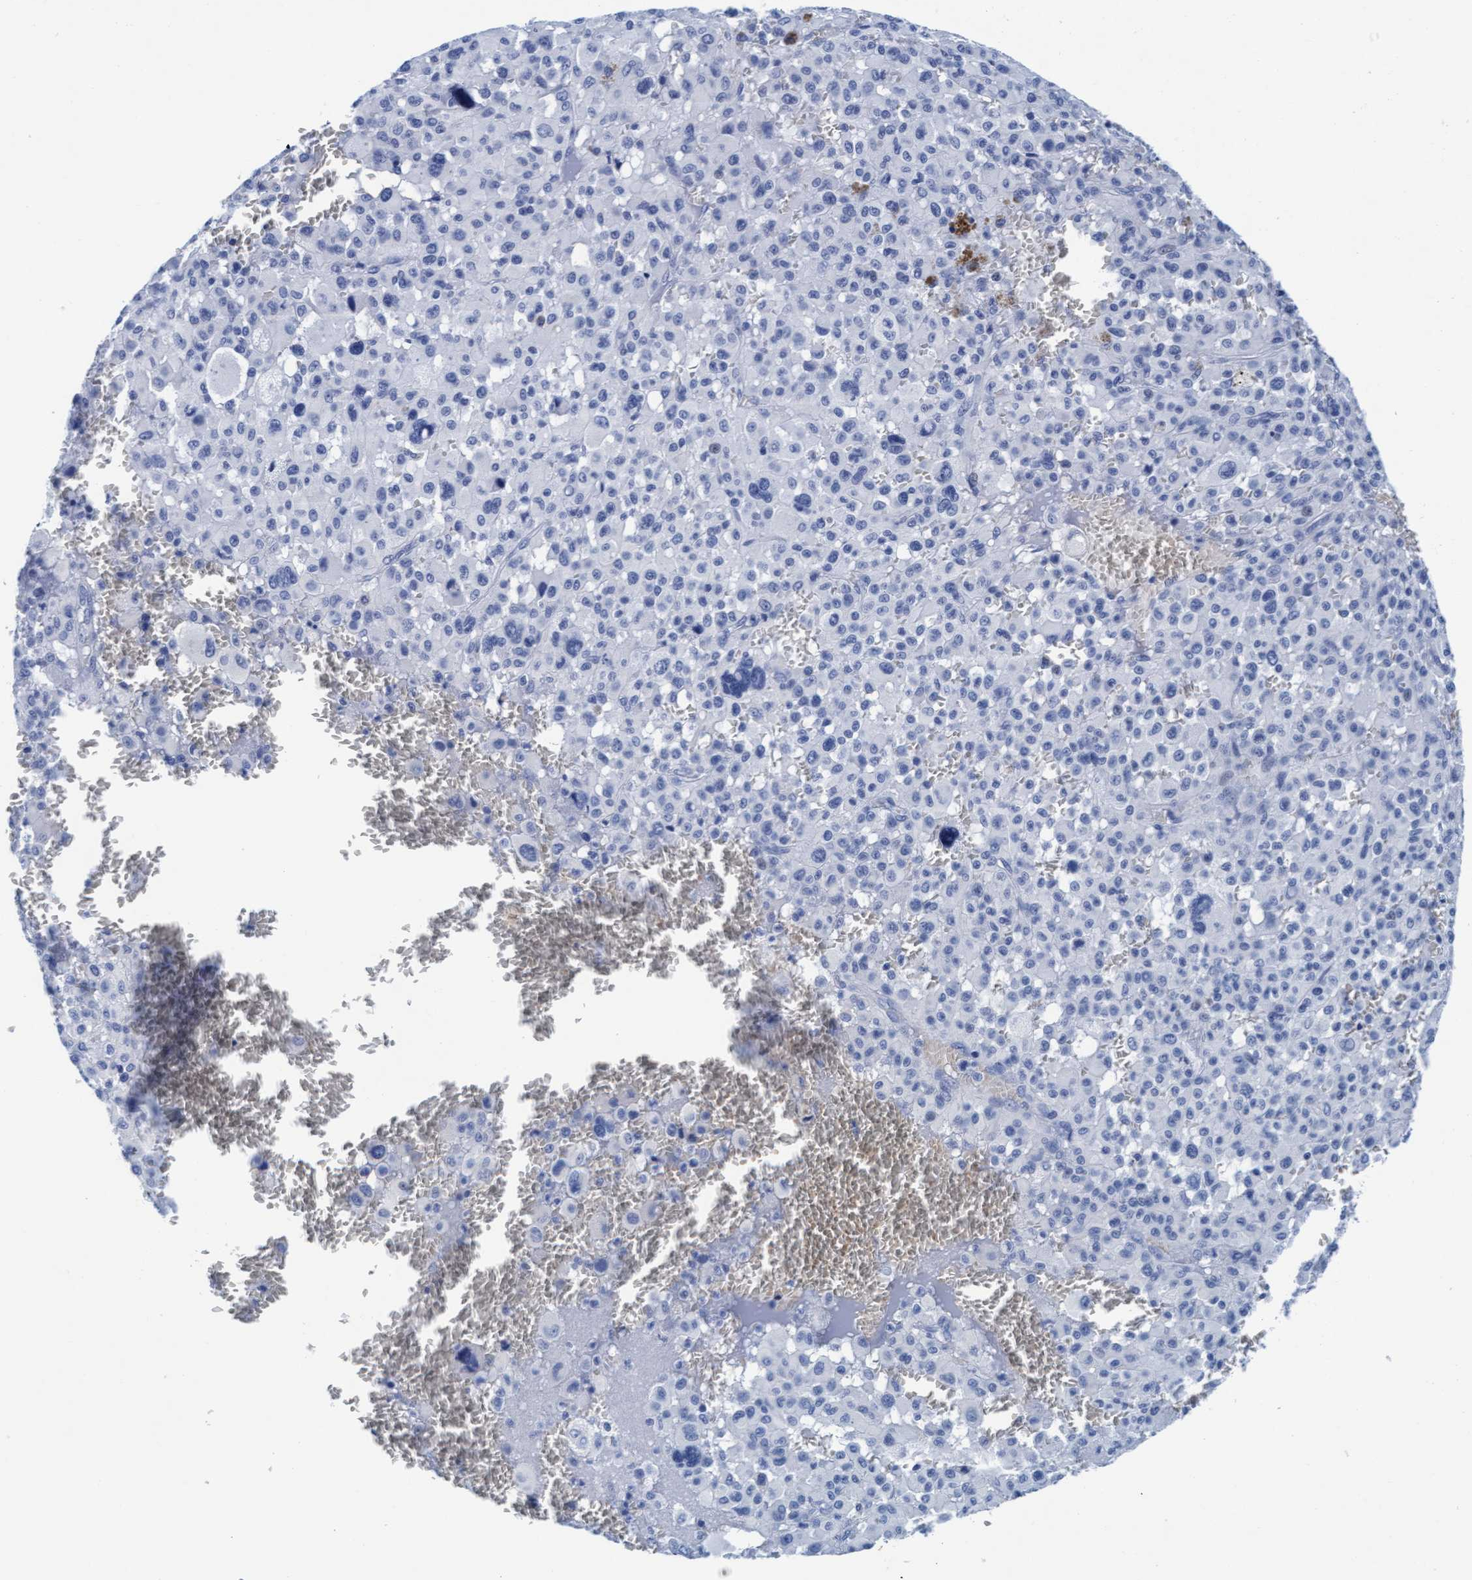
{"staining": {"intensity": "negative", "quantity": "none", "location": "none"}, "tissue": "melanoma", "cell_type": "Tumor cells", "image_type": "cancer", "snomed": [{"axis": "morphology", "description": "Malignant melanoma, Metastatic site"}, {"axis": "topography", "description": "Skin"}], "caption": "IHC of malignant melanoma (metastatic site) displays no expression in tumor cells.", "gene": "ARSG", "patient": {"sex": "female", "age": 74}}